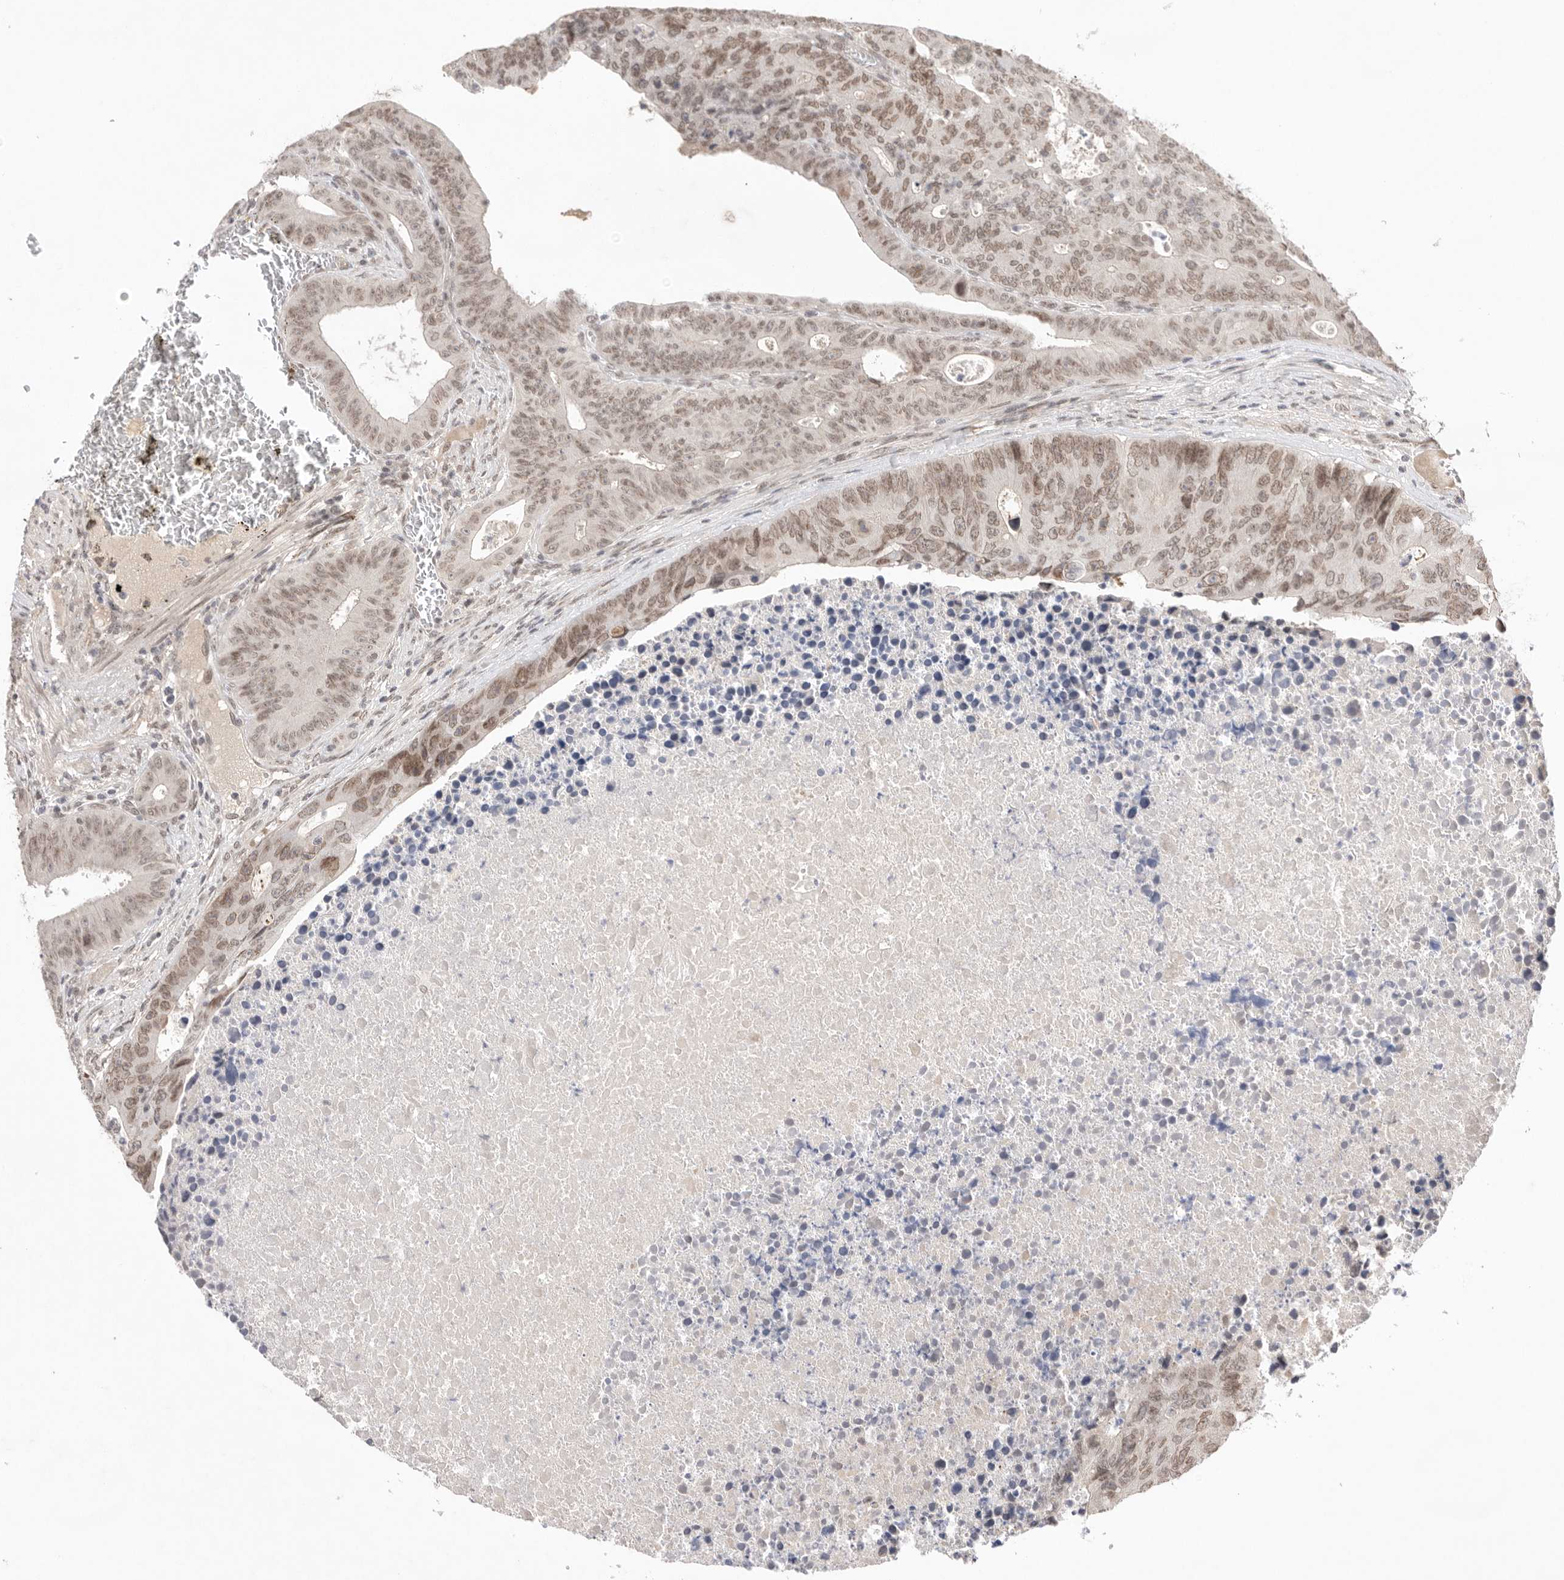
{"staining": {"intensity": "moderate", "quantity": ">75%", "location": "nuclear"}, "tissue": "colorectal cancer", "cell_type": "Tumor cells", "image_type": "cancer", "snomed": [{"axis": "morphology", "description": "Adenocarcinoma, NOS"}, {"axis": "topography", "description": "Colon"}], "caption": "IHC photomicrograph of human colorectal cancer (adenocarcinoma) stained for a protein (brown), which displays medium levels of moderate nuclear staining in approximately >75% of tumor cells.", "gene": "LEMD3", "patient": {"sex": "male", "age": 87}}